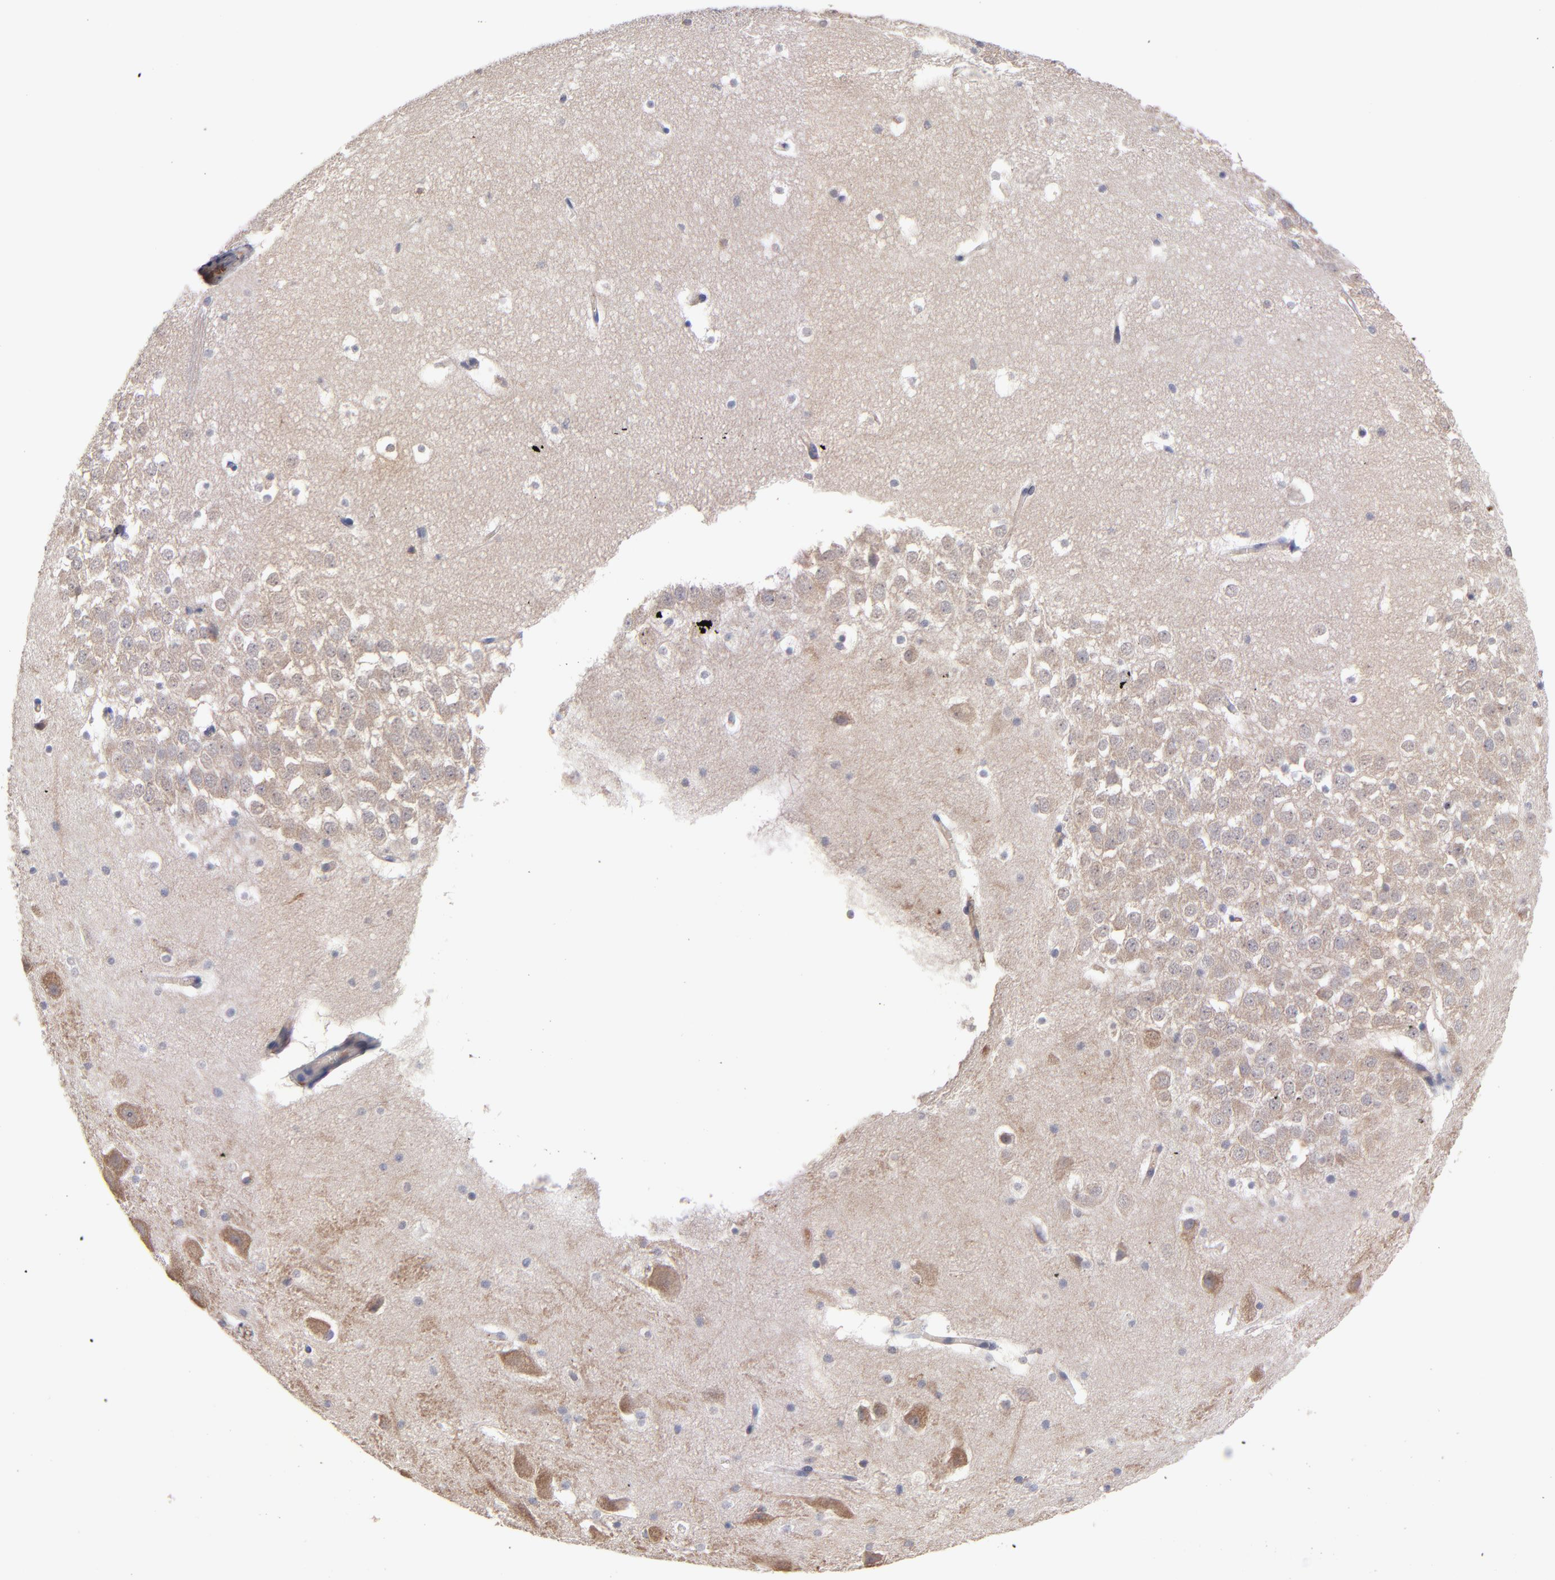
{"staining": {"intensity": "weak", "quantity": "25%-75%", "location": "cytoplasmic/membranous"}, "tissue": "hippocampus", "cell_type": "Glial cells", "image_type": "normal", "snomed": [{"axis": "morphology", "description": "Normal tissue, NOS"}, {"axis": "topography", "description": "Hippocampus"}], "caption": "DAB (3,3'-diaminobenzidine) immunohistochemical staining of normal hippocampus displays weak cytoplasmic/membranous protein positivity in approximately 25%-75% of glial cells.", "gene": "DACT1", "patient": {"sex": "male", "age": 45}}